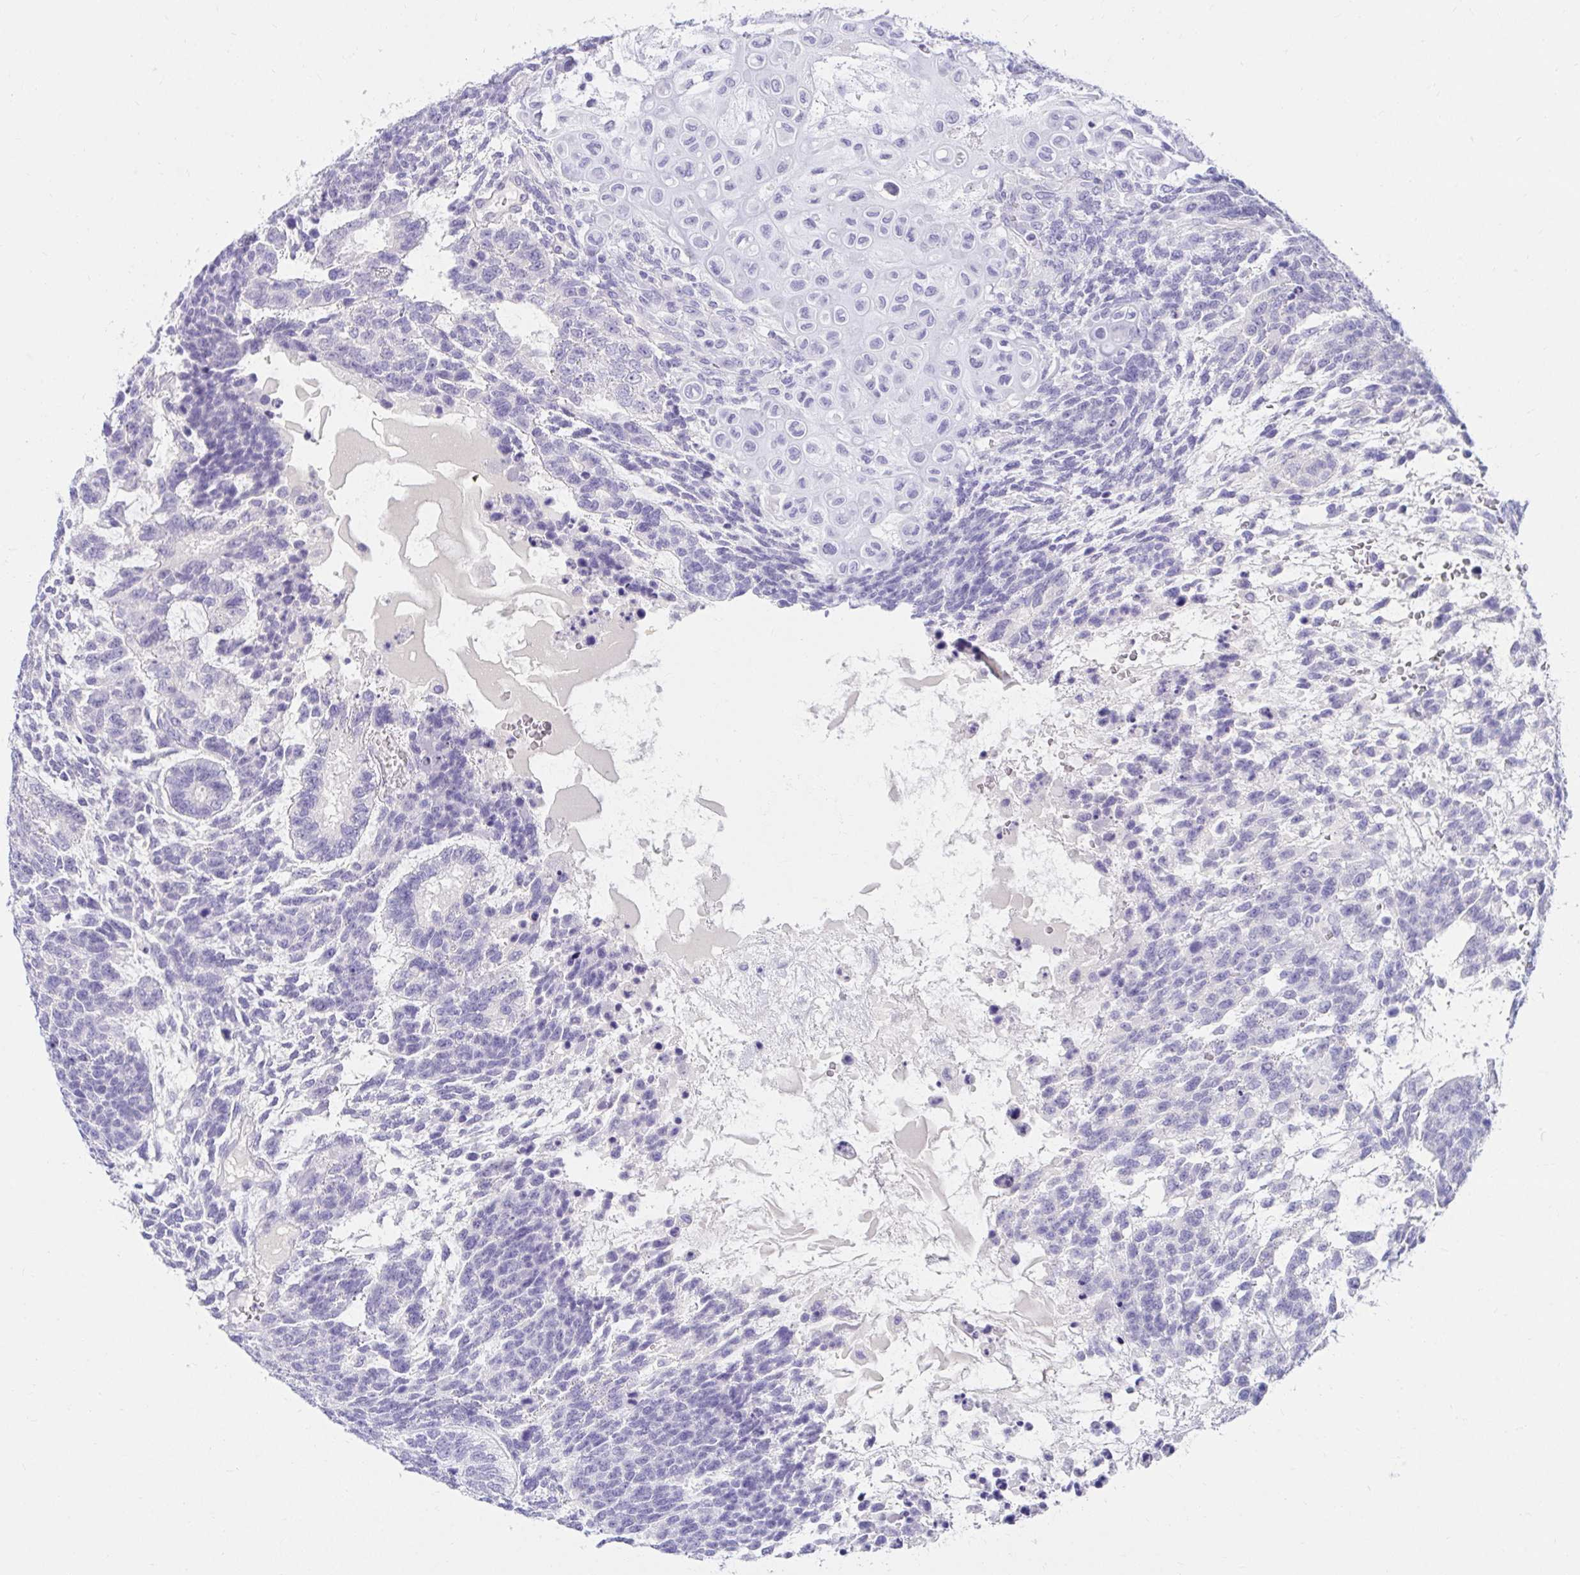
{"staining": {"intensity": "negative", "quantity": "none", "location": "none"}, "tissue": "testis cancer", "cell_type": "Tumor cells", "image_type": "cancer", "snomed": [{"axis": "morphology", "description": "Carcinoma, Embryonal, NOS"}, {"axis": "topography", "description": "Testis"}], "caption": "The histopathology image displays no staining of tumor cells in embryonal carcinoma (testis).", "gene": "DPEP3", "patient": {"sex": "male", "age": 23}}